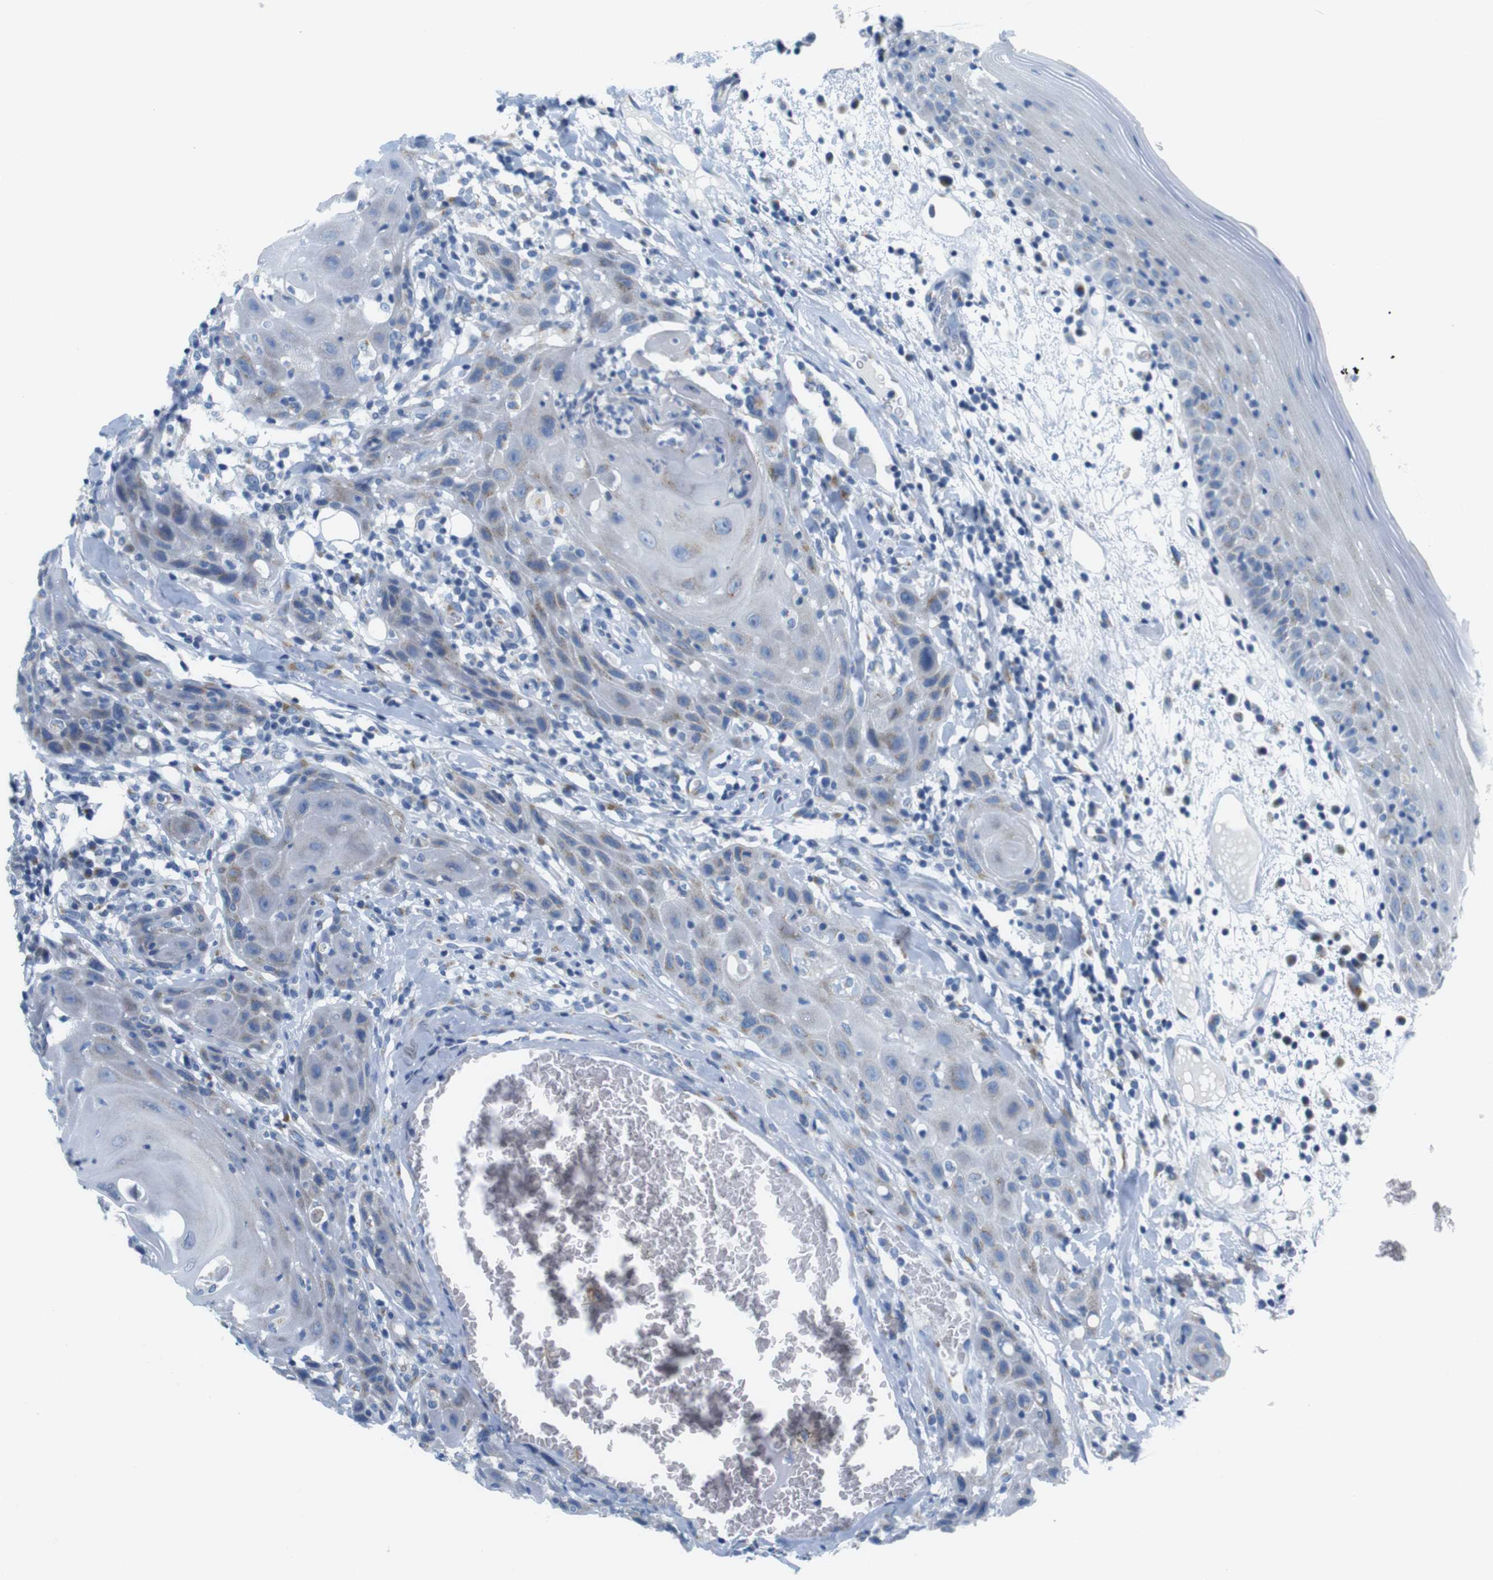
{"staining": {"intensity": "moderate", "quantity": "<25%", "location": "cytoplasmic/membranous"}, "tissue": "oral mucosa", "cell_type": "Squamous epithelial cells", "image_type": "normal", "snomed": [{"axis": "morphology", "description": "Normal tissue, NOS"}, {"axis": "morphology", "description": "Squamous cell carcinoma, NOS"}, {"axis": "topography", "description": "Skeletal muscle"}, {"axis": "topography", "description": "Oral tissue"}], "caption": "Immunohistochemical staining of benign oral mucosa reveals moderate cytoplasmic/membranous protein positivity in approximately <25% of squamous epithelial cells. The staining is performed using DAB (3,3'-diaminobenzidine) brown chromogen to label protein expression. The nuclei are counter-stained blue using hematoxylin.", "gene": "GOLGA2", "patient": {"sex": "male", "age": 71}}